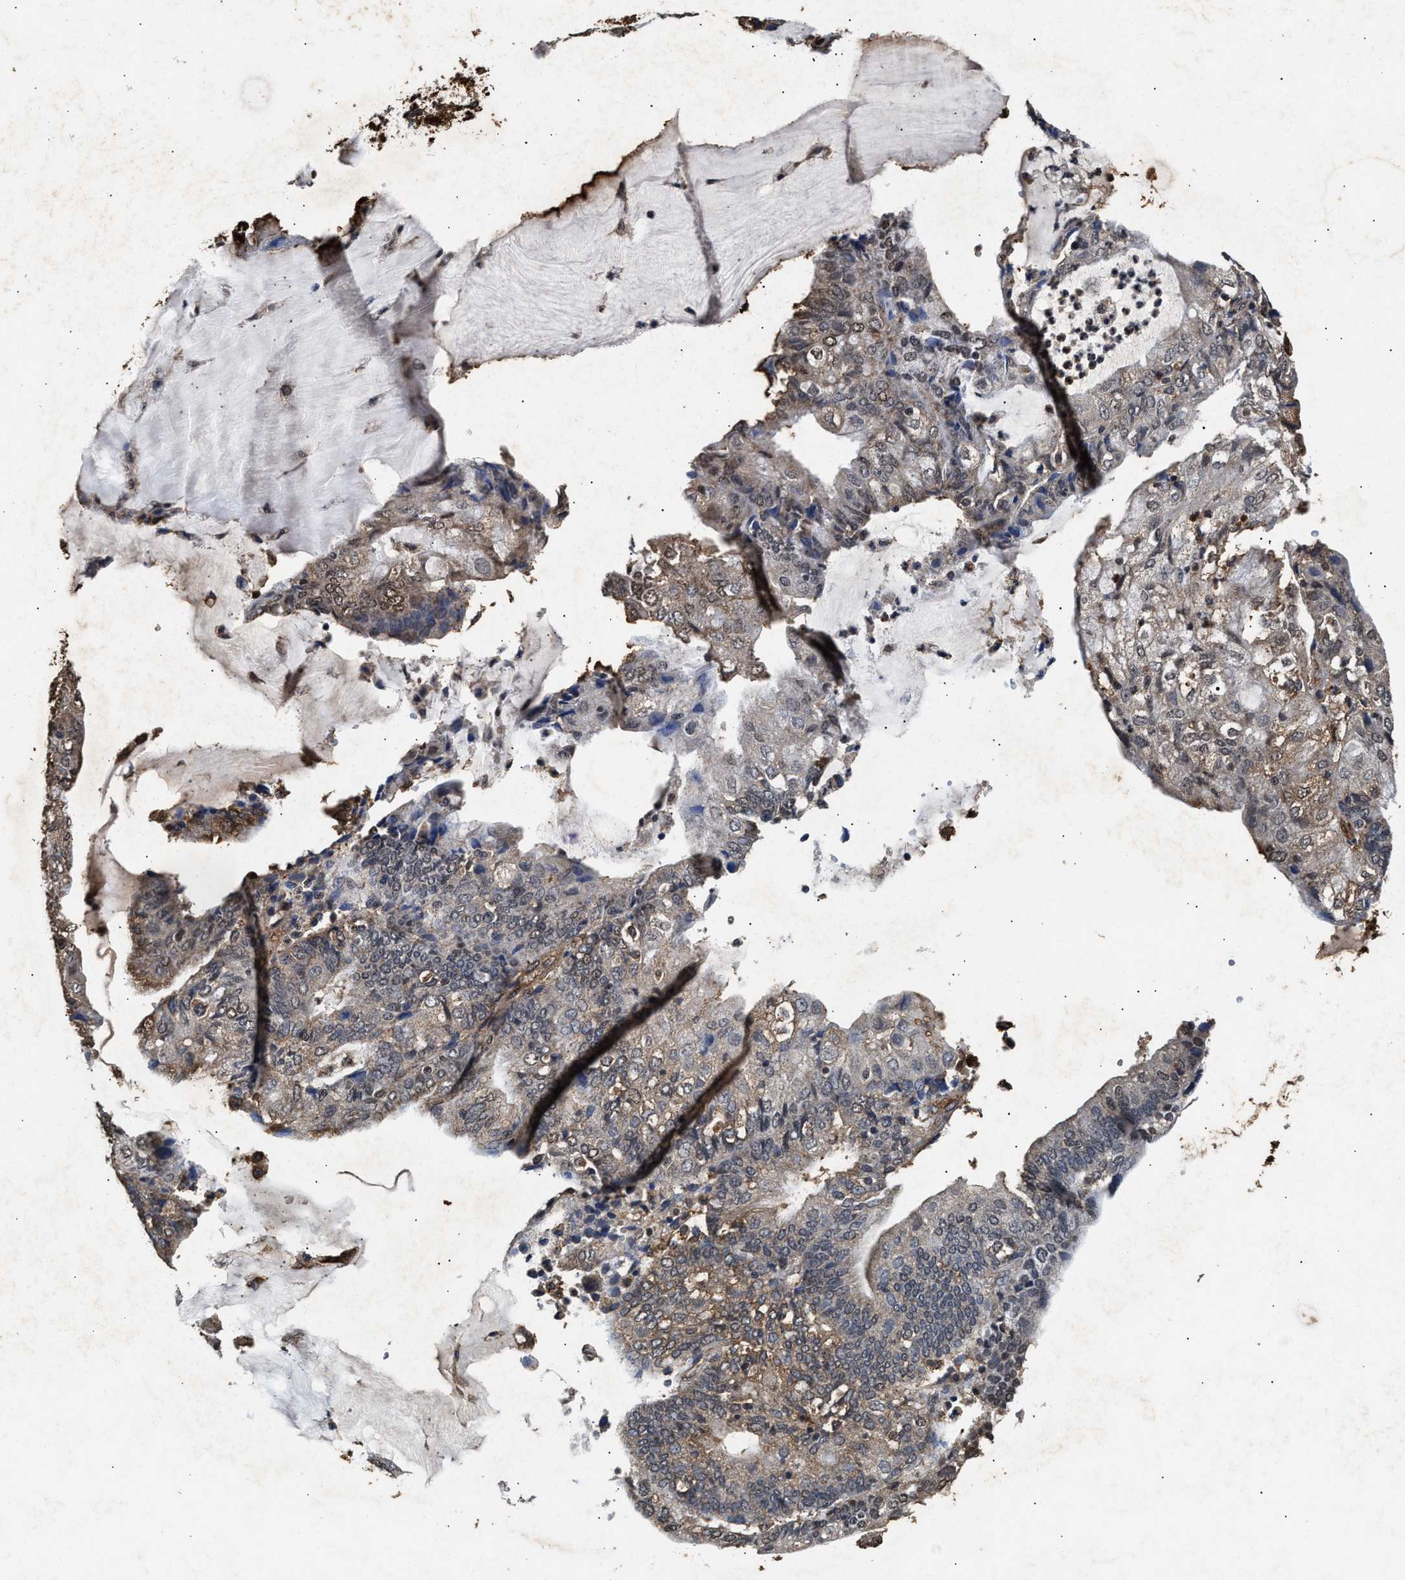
{"staining": {"intensity": "weak", "quantity": ">75%", "location": "cytoplasmic/membranous"}, "tissue": "endometrial cancer", "cell_type": "Tumor cells", "image_type": "cancer", "snomed": [{"axis": "morphology", "description": "Adenocarcinoma, NOS"}, {"axis": "topography", "description": "Endometrium"}], "caption": "An image showing weak cytoplasmic/membranous expression in about >75% of tumor cells in adenocarcinoma (endometrial), as visualized by brown immunohistochemical staining.", "gene": "ACOX1", "patient": {"sex": "female", "age": 81}}